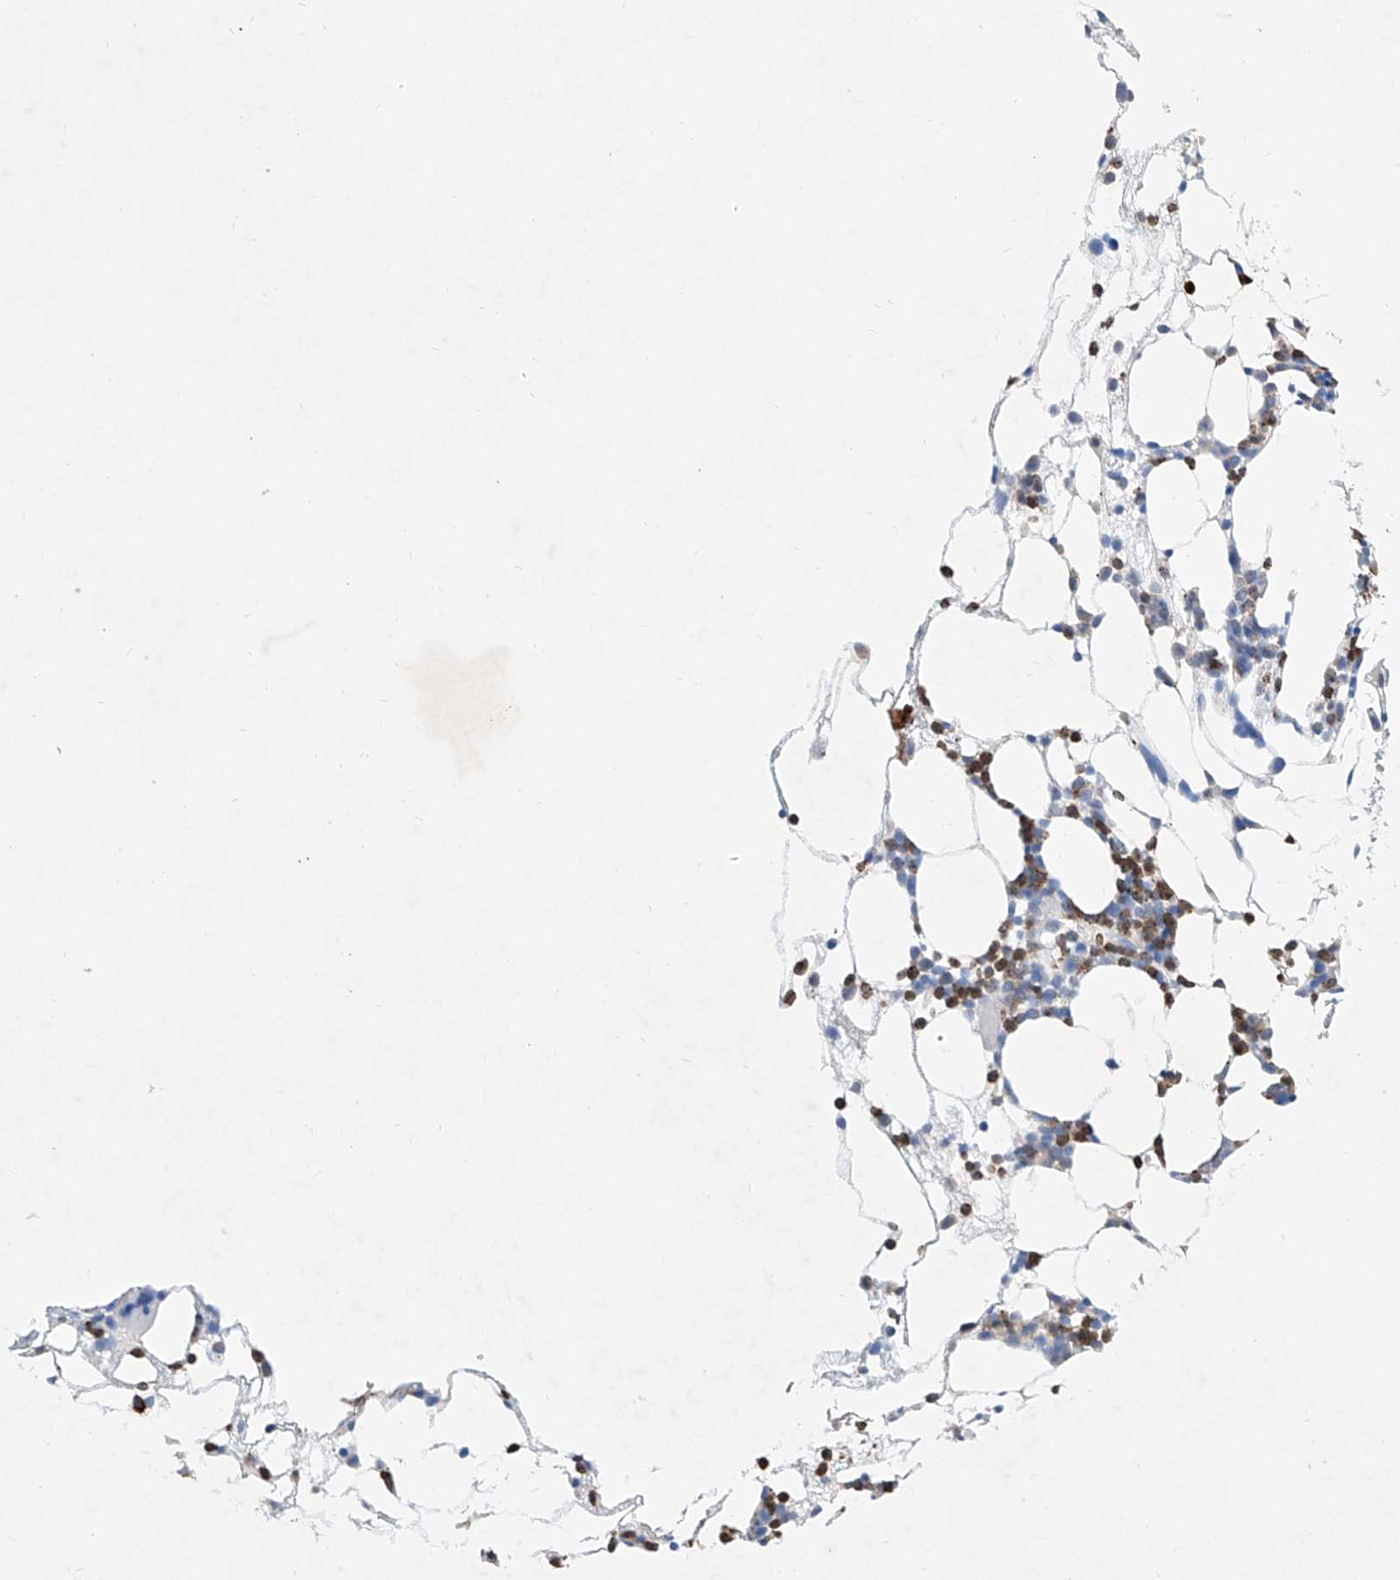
{"staining": {"intensity": "moderate", "quantity": "25%-75%", "location": "cytoplasmic/membranous"}, "tissue": "bone marrow", "cell_type": "Hematopoietic cells", "image_type": "normal", "snomed": [{"axis": "morphology", "description": "Normal tissue, NOS"}, {"axis": "morphology", "description": "Inflammation, NOS"}, {"axis": "topography", "description": "Bone marrow"}], "caption": "Immunohistochemical staining of unremarkable bone marrow reveals 25%-75% levels of moderate cytoplasmic/membranous protein positivity in approximately 25%-75% of hematopoietic cells. Immunohistochemistry (ihc) stains the protein in brown and the nuclei are stained blue.", "gene": "TM7SF2", "patient": {"sex": "female", "age": 78}}